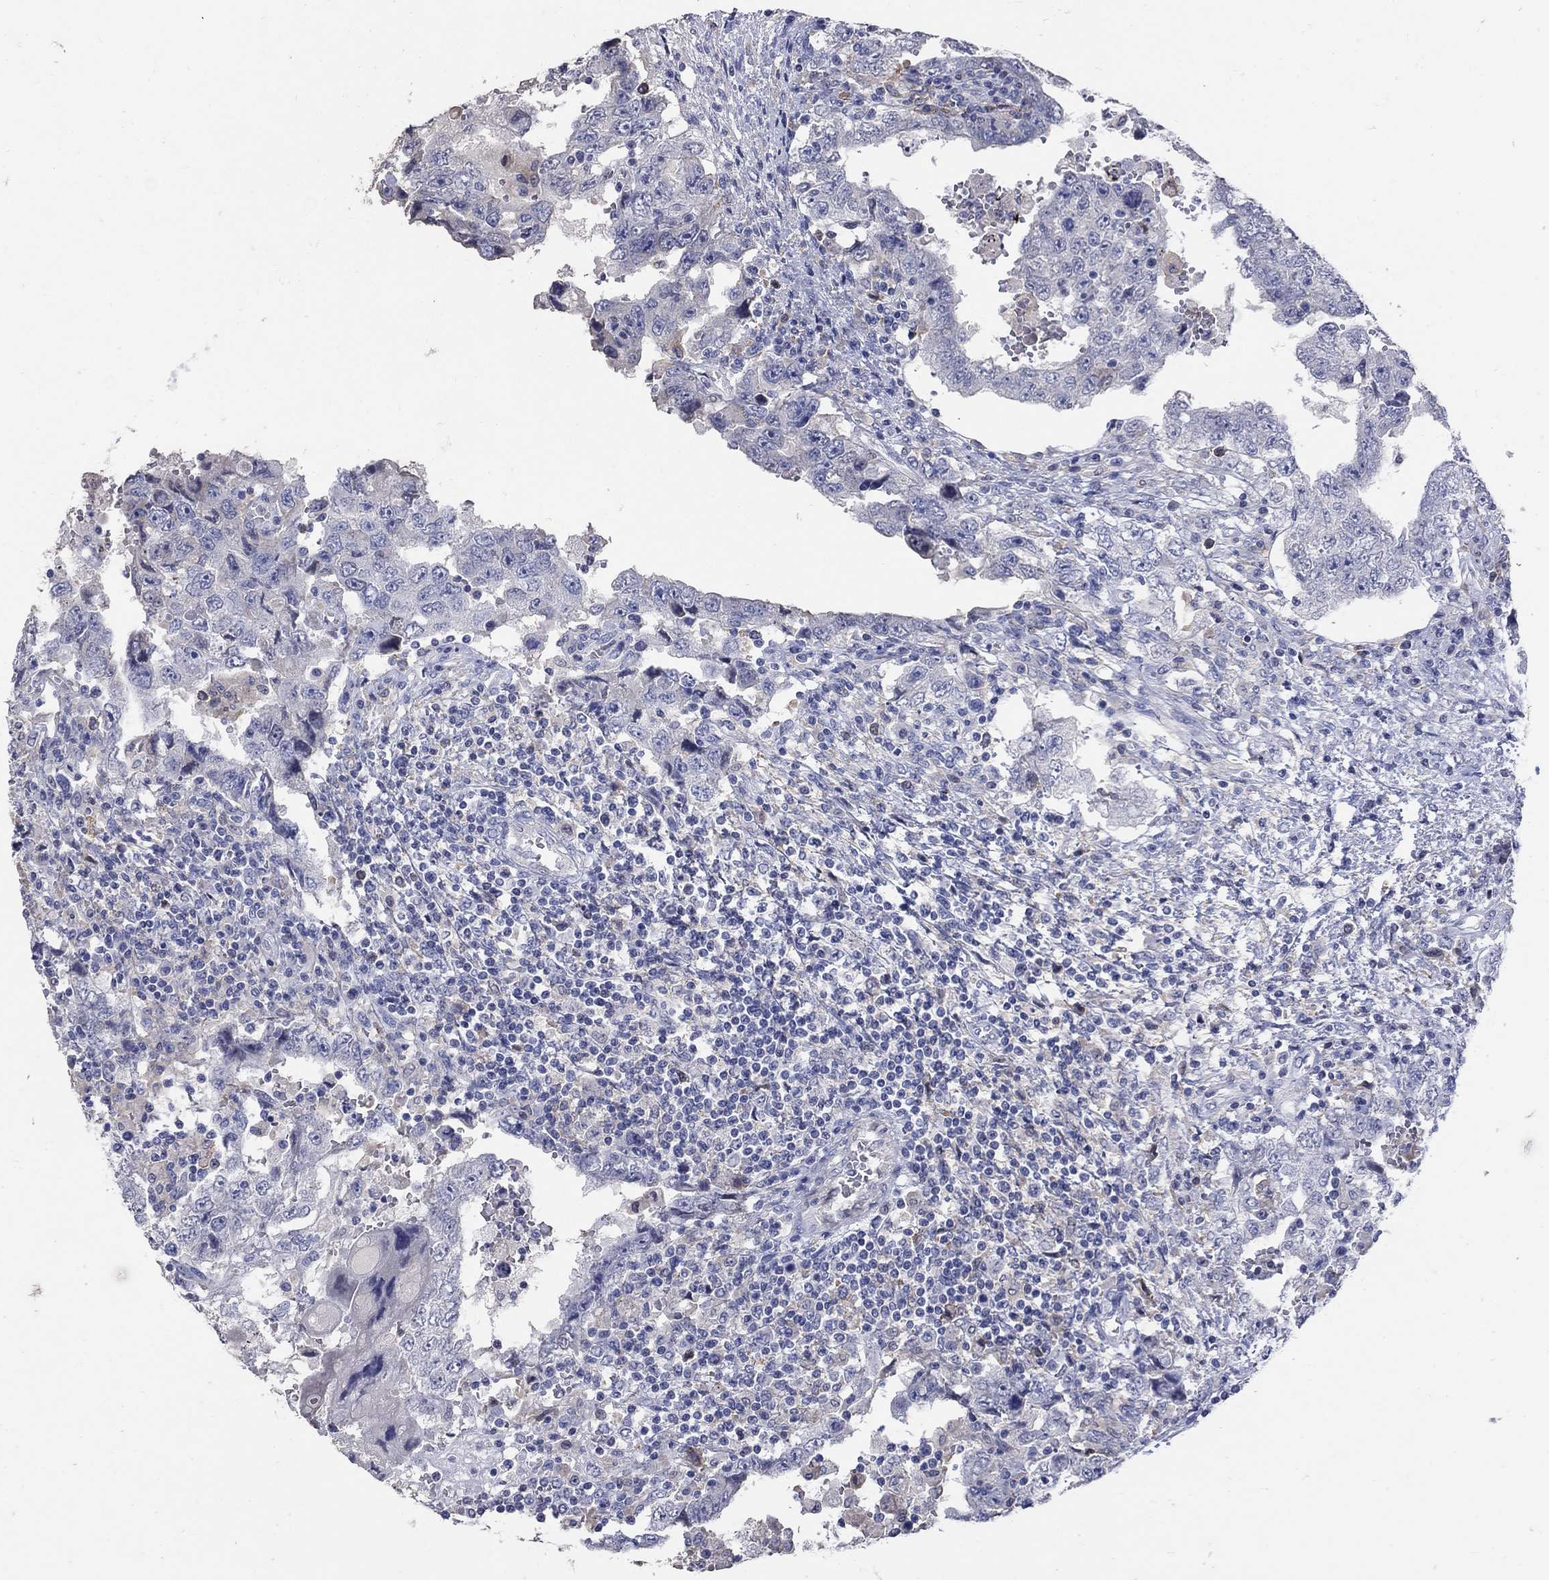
{"staining": {"intensity": "negative", "quantity": "none", "location": "none"}, "tissue": "testis cancer", "cell_type": "Tumor cells", "image_type": "cancer", "snomed": [{"axis": "morphology", "description": "Carcinoma, Embryonal, NOS"}, {"axis": "topography", "description": "Testis"}], "caption": "A high-resolution histopathology image shows IHC staining of testis embryonal carcinoma, which demonstrates no significant positivity in tumor cells.", "gene": "CETN1", "patient": {"sex": "male", "age": 26}}